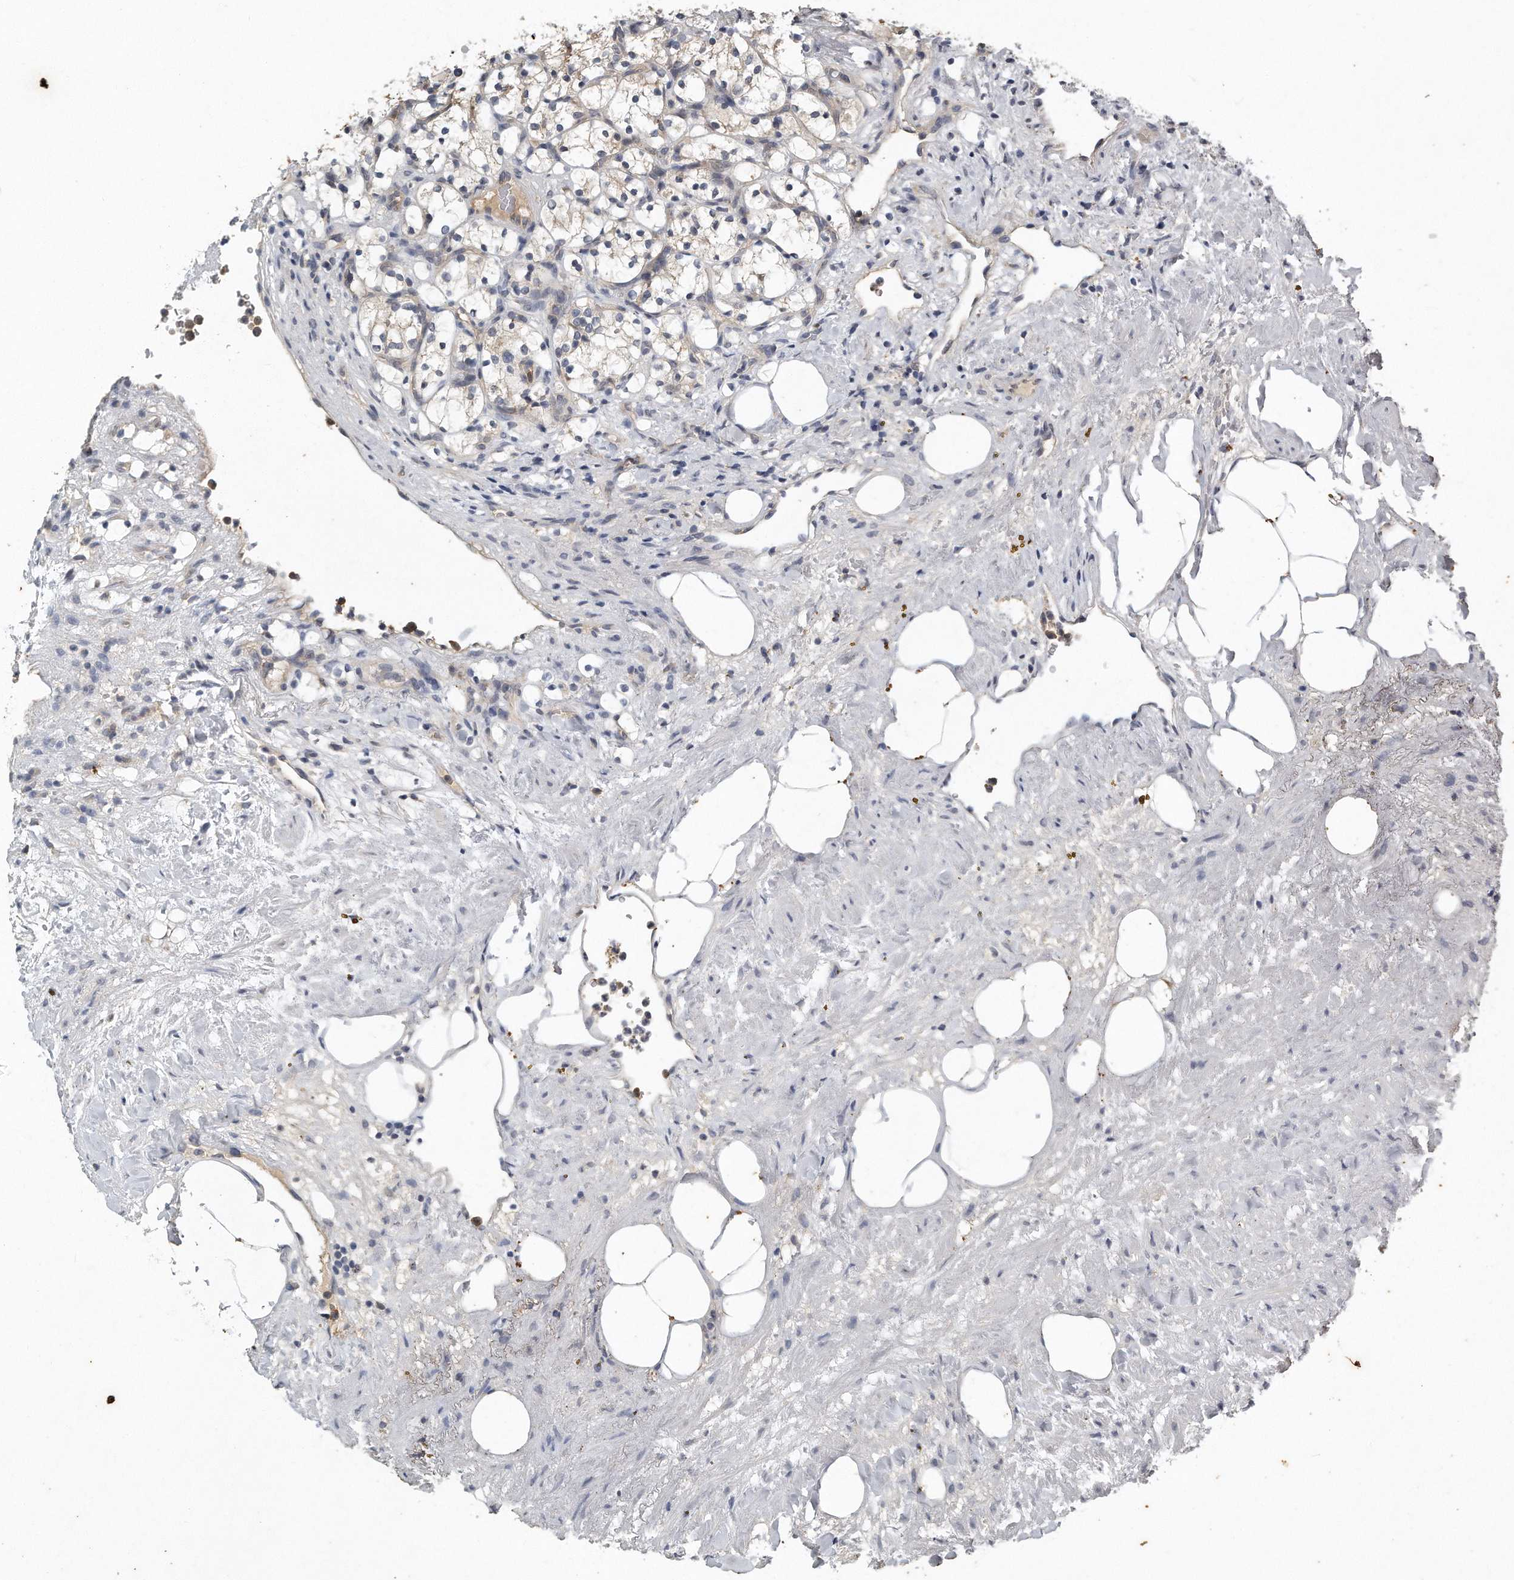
{"staining": {"intensity": "negative", "quantity": "none", "location": "none"}, "tissue": "renal cancer", "cell_type": "Tumor cells", "image_type": "cancer", "snomed": [{"axis": "morphology", "description": "Adenocarcinoma, NOS"}, {"axis": "topography", "description": "Kidney"}], "caption": "High power microscopy image of an immunohistochemistry (IHC) photomicrograph of adenocarcinoma (renal), revealing no significant staining in tumor cells.", "gene": "CAMK1", "patient": {"sex": "female", "age": 69}}